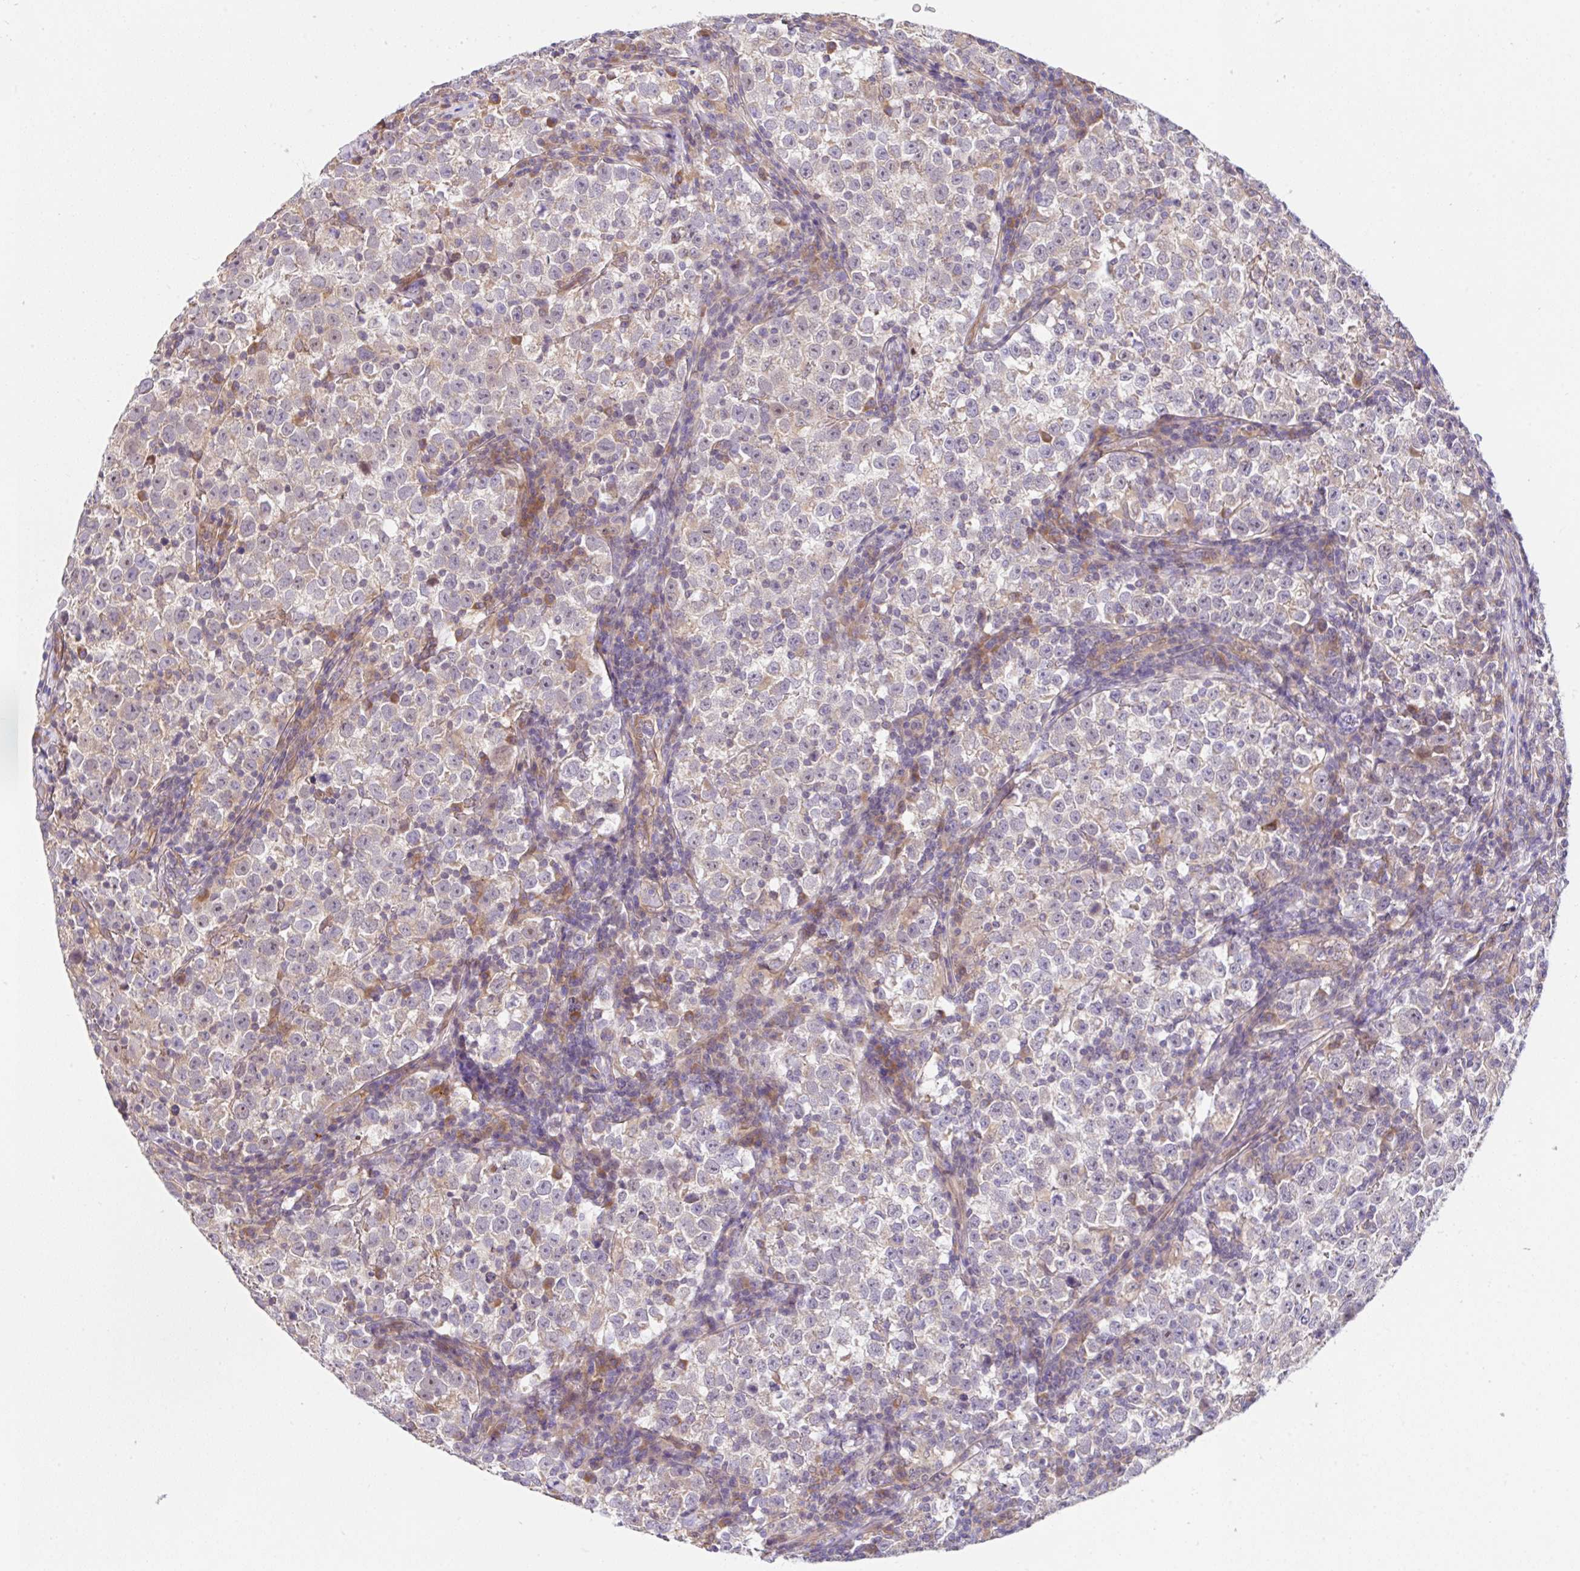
{"staining": {"intensity": "weak", "quantity": "25%-75%", "location": "cytoplasmic/membranous"}, "tissue": "testis cancer", "cell_type": "Tumor cells", "image_type": "cancer", "snomed": [{"axis": "morphology", "description": "Normal tissue, NOS"}, {"axis": "morphology", "description": "Seminoma, NOS"}, {"axis": "topography", "description": "Testis"}], "caption": "Seminoma (testis) tissue demonstrates weak cytoplasmic/membranous positivity in about 25%-75% of tumor cells, visualized by immunohistochemistry. The staining was performed using DAB to visualize the protein expression in brown, while the nuclei were stained in blue with hematoxylin (Magnification: 20x).", "gene": "UBE4A", "patient": {"sex": "male", "age": 43}}